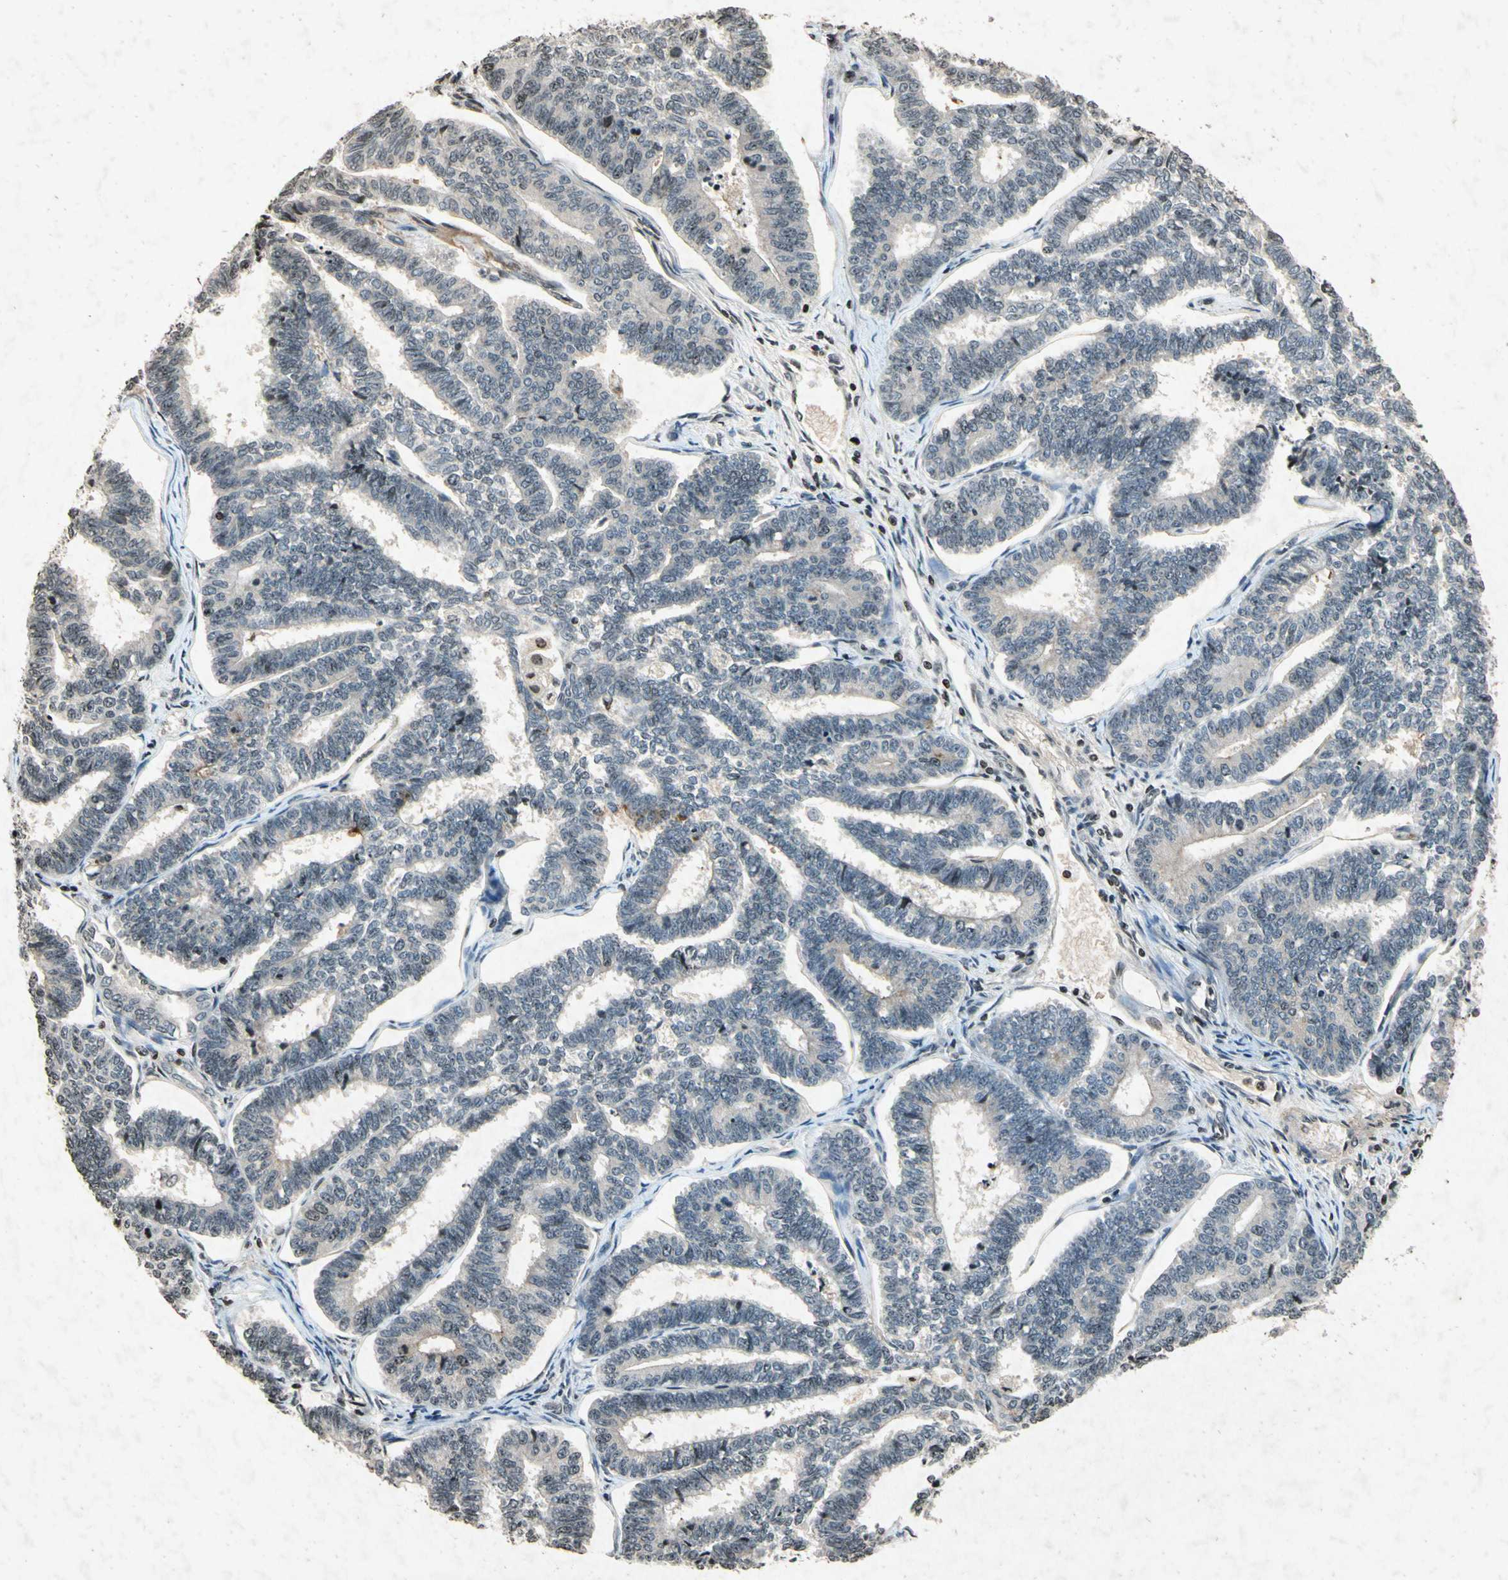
{"staining": {"intensity": "negative", "quantity": "none", "location": "none"}, "tissue": "endometrial cancer", "cell_type": "Tumor cells", "image_type": "cancer", "snomed": [{"axis": "morphology", "description": "Adenocarcinoma, NOS"}, {"axis": "topography", "description": "Endometrium"}], "caption": "Endometrial cancer (adenocarcinoma) was stained to show a protein in brown. There is no significant positivity in tumor cells.", "gene": "HOXB3", "patient": {"sex": "female", "age": 70}}